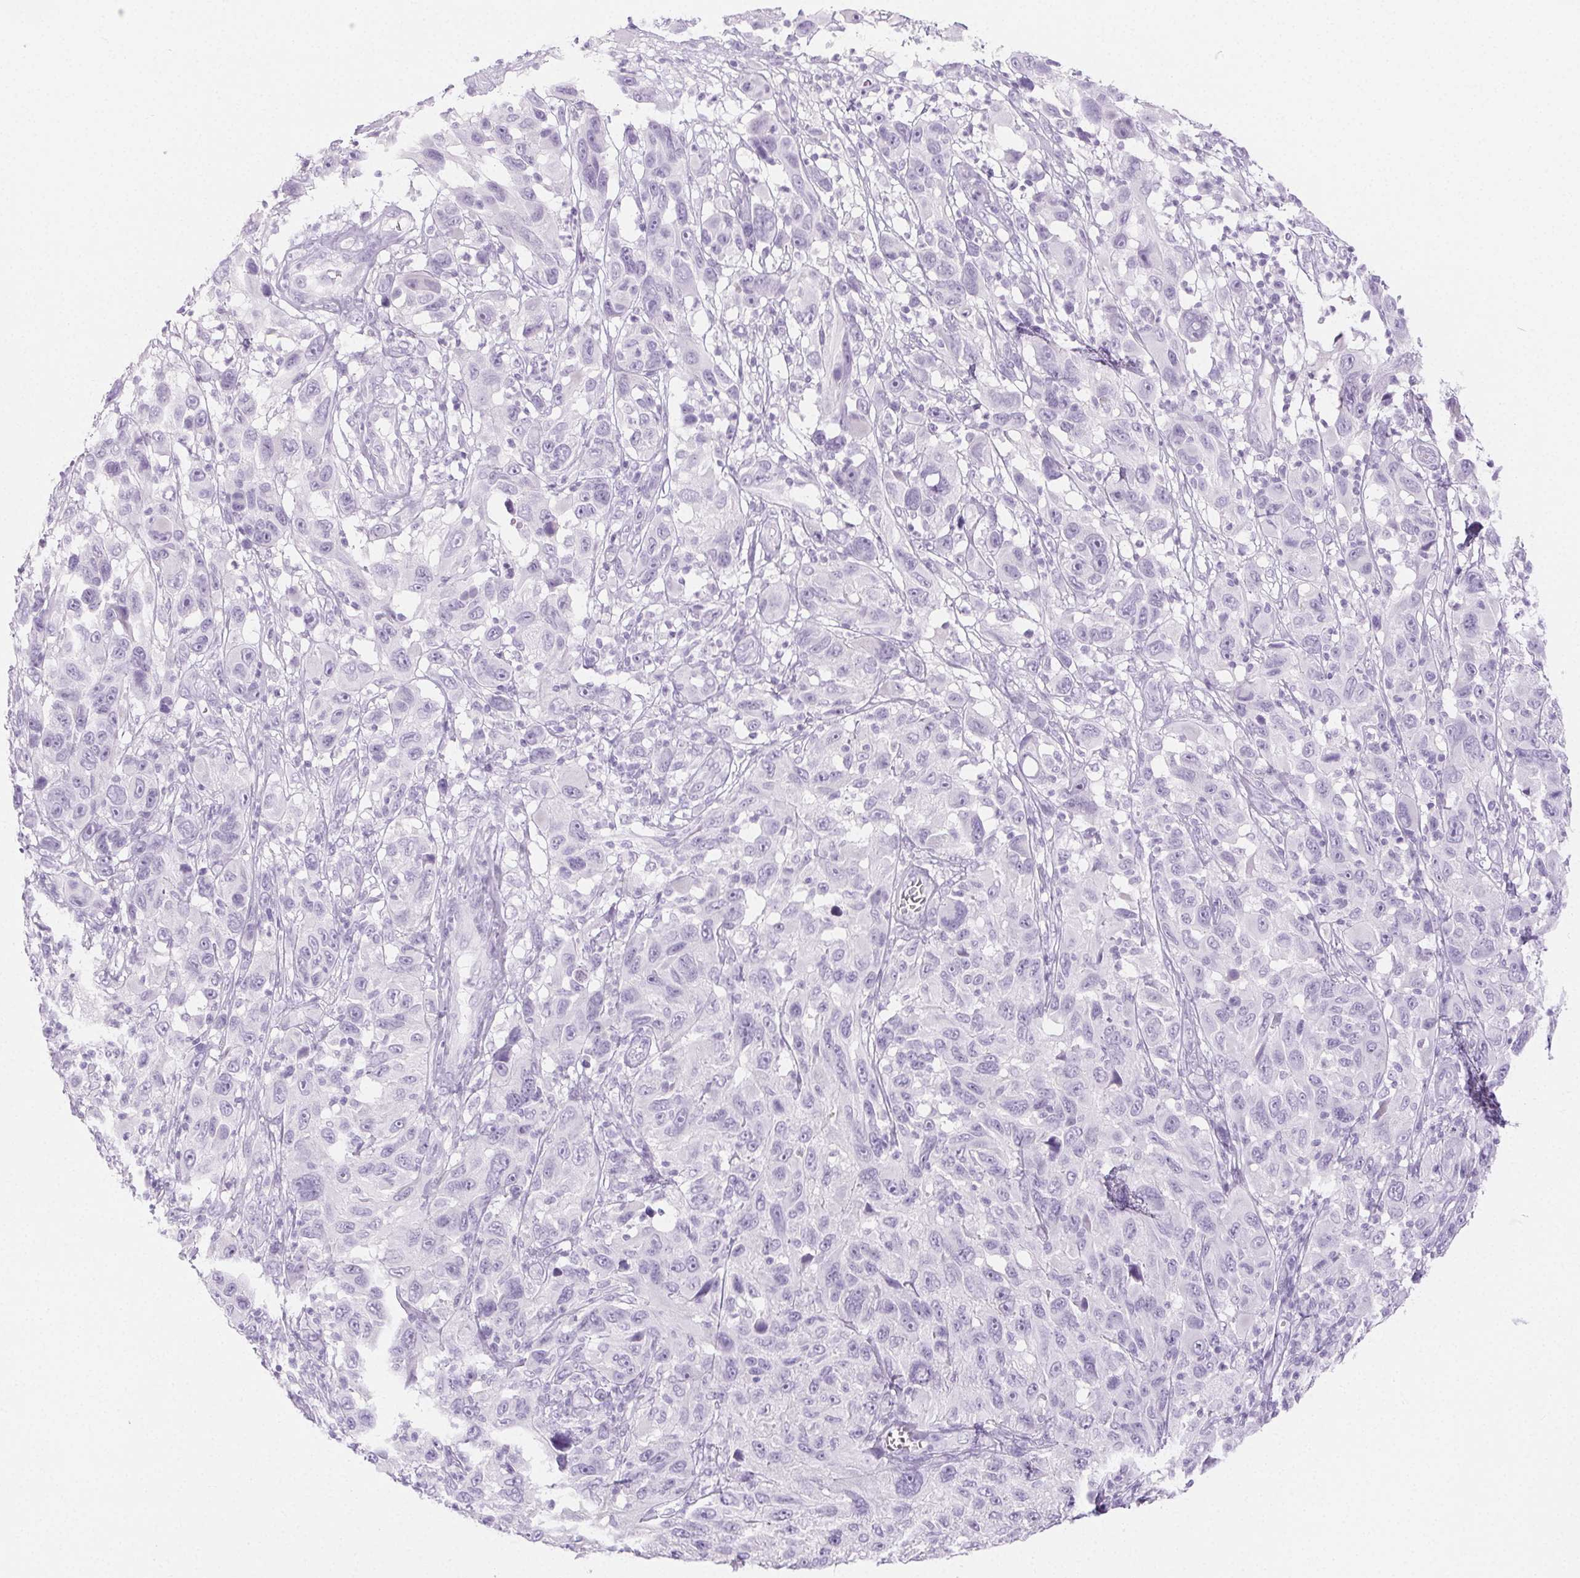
{"staining": {"intensity": "negative", "quantity": "none", "location": "none"}, "tissue": "melanoma", "cell_type": "Tumor cells", "image_type": "cancer", "snomed": [{"axis": "morphology", "description": "Malignant melanoma, NOS"}, {"axis": "topography", "description": "Skin"}], "caption": "Immunohistochemistry photomicrograph of neoplastic tissue: malignant melanoma stained with DAB (3,3'-diaminobenzidine) demonstrates no significant protein staining in tumor cells.", "gene": "SPRR3", "patient": {"sex": "male", "age": 53}}